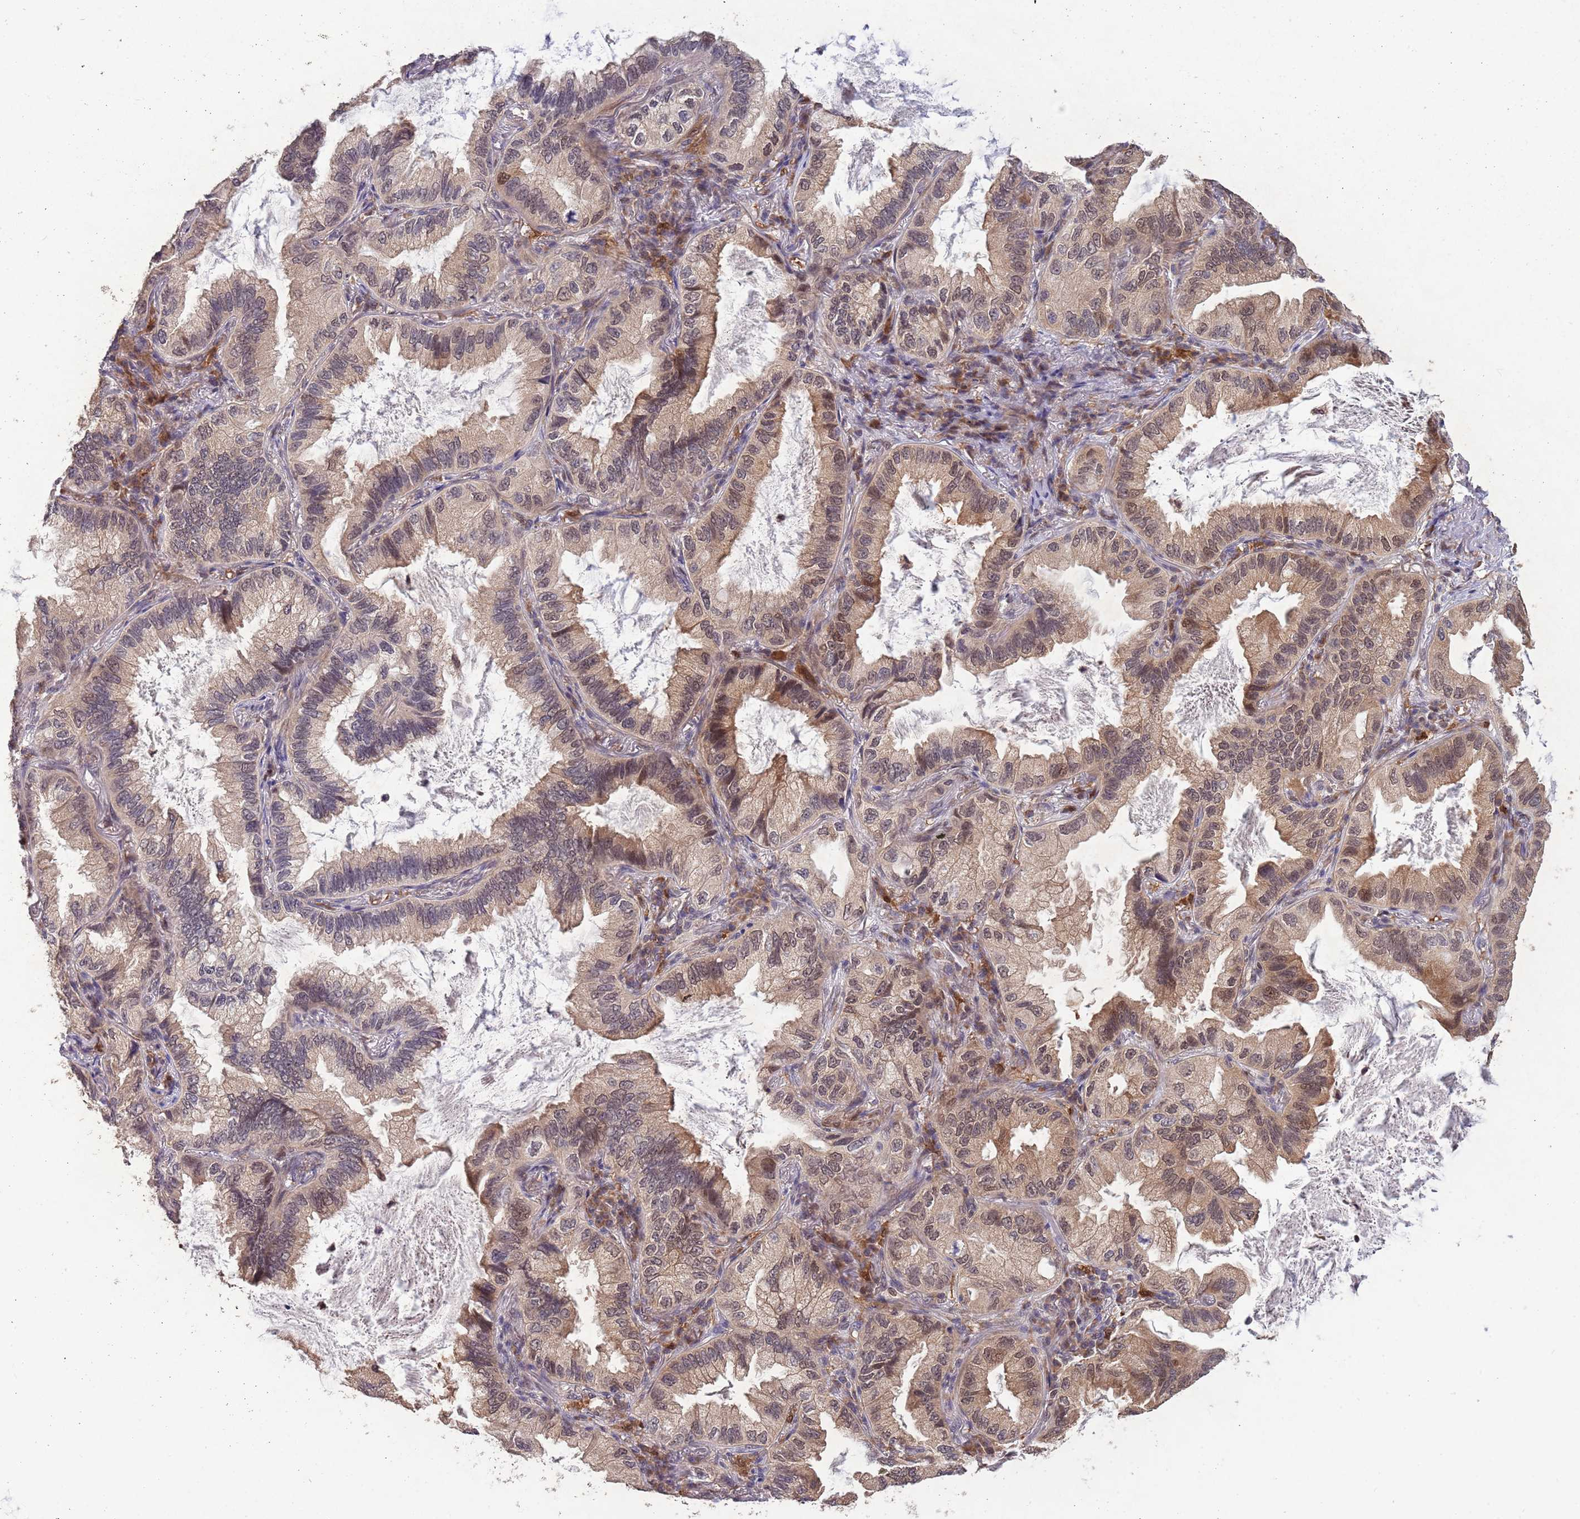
{"staining": {"intensity": "moderate", "quantity": "25%-75%", "location": "cytoplasmic/membranous,nuclear"}, "tissue": "lung cancer", "cell_type": "Tumor cells", "image_type": "cancer", "snomed": [{"axis": "morphology", "description": "Adenocarcinoma, NOS"}, {"axis": "topography", "description": "Lung"}], "caption": "This is a photomicrograph of immunohistochemistry (IHC) staining of lung adenocarcinoma, which shows moderate staining in the cytoplasmic/membranous and nuclear of tumor cells.", "gene": "ZNF639", "patient": {"sex": "female", "age": 69}}